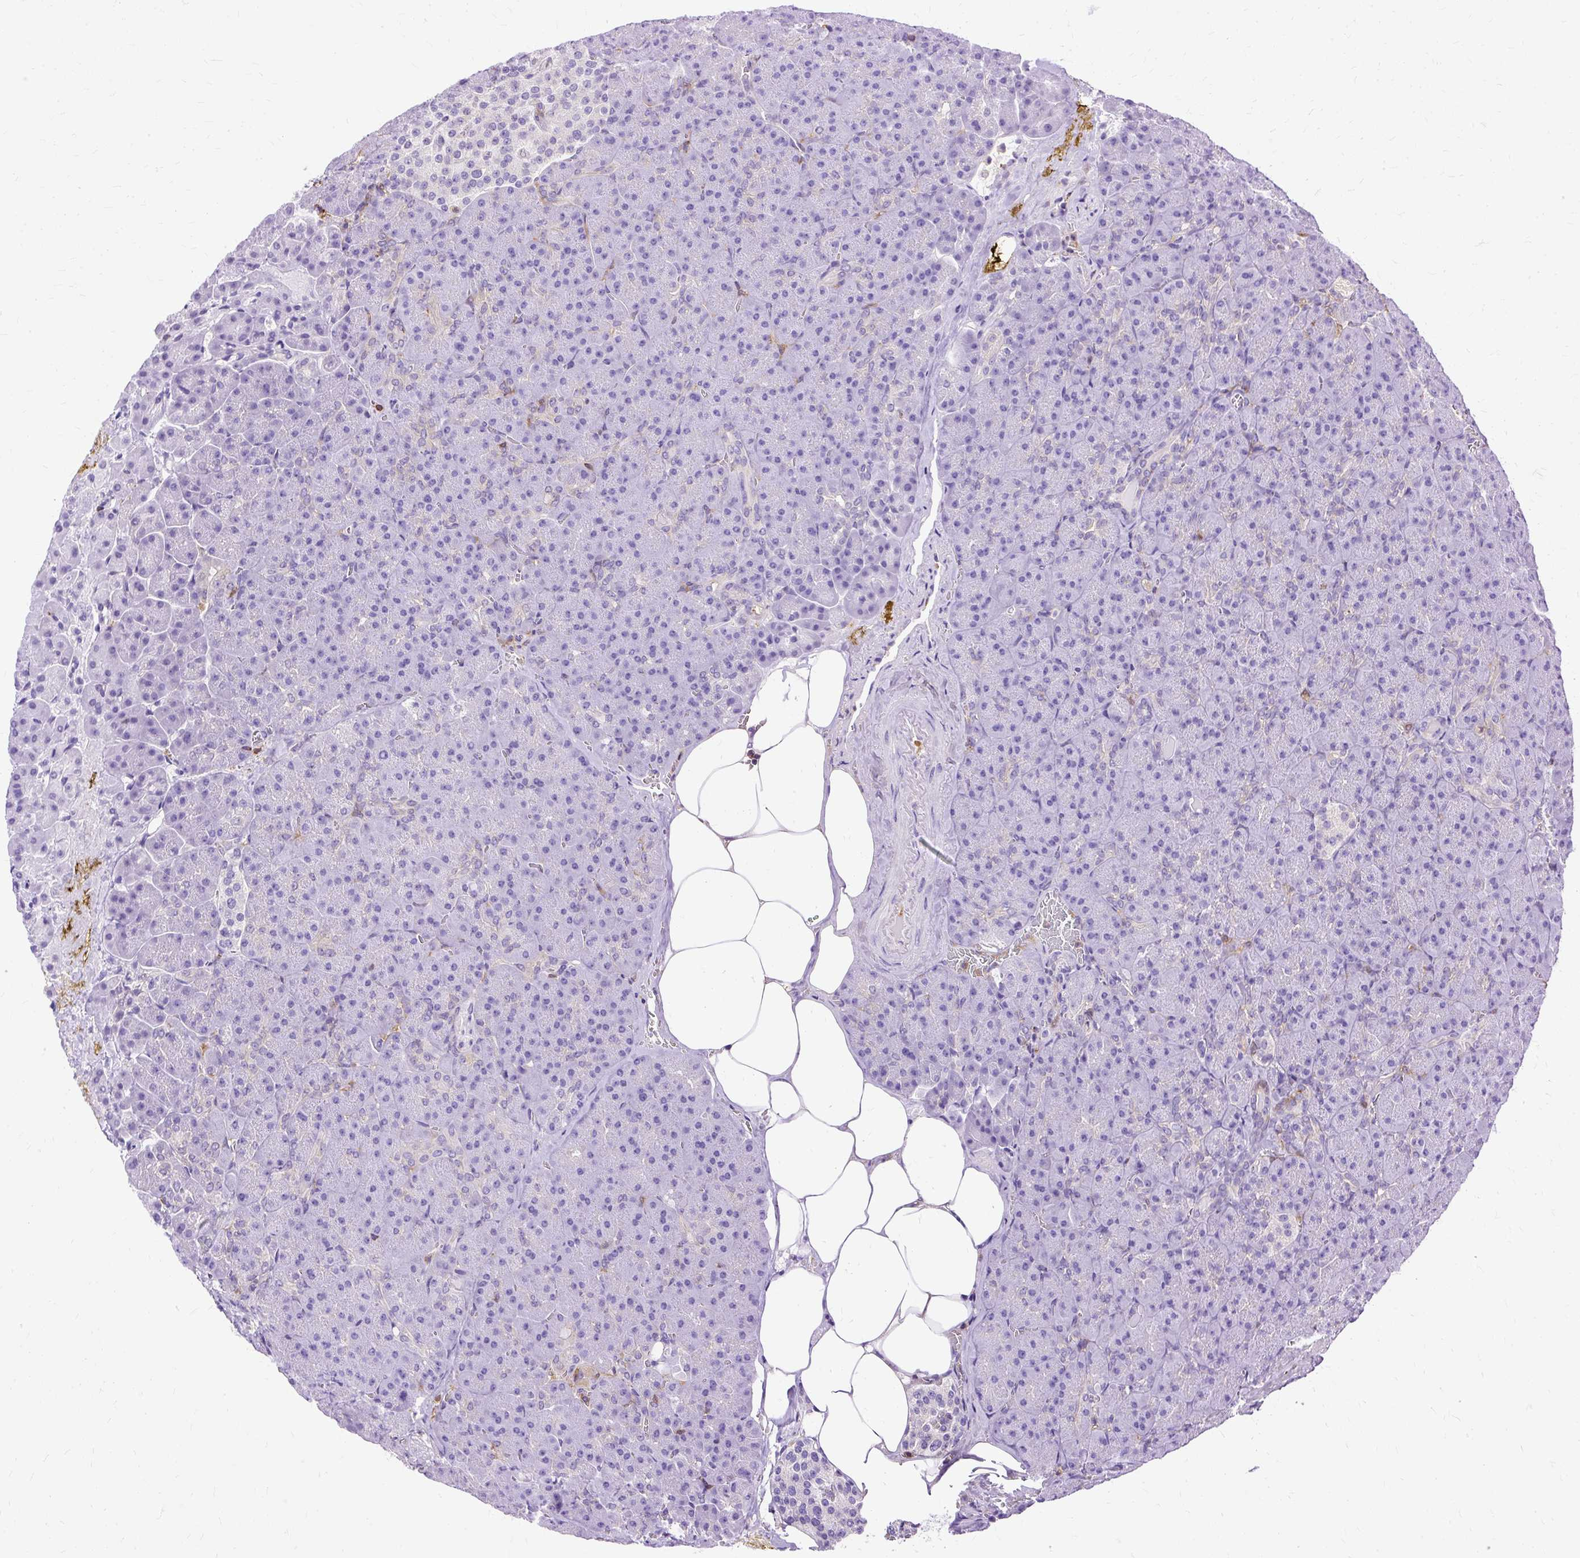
{"staining": {"intensity": "negative", "quantity": "none", "location": "none"}, "tissue": "pancreas", "cell_type": "Exocrine glandular cells", "image_type": "normal", "snomed": [{"axis": "morphology", "description": "Normal tissue, NOS"}, {"axis": "topography", "description": "Pancreas"}], "caption": "The IHC micrograph has no significant expression in exocrine glandular cells of pancreas. Brightfield microscopy of IHC stained with DAB (3,3'-diaminobenzidine) (brown) and hematoxylin (blue), captured at high magnification.", "gene": "TWF2", "patient": {"sex": "female", "age": 74}}